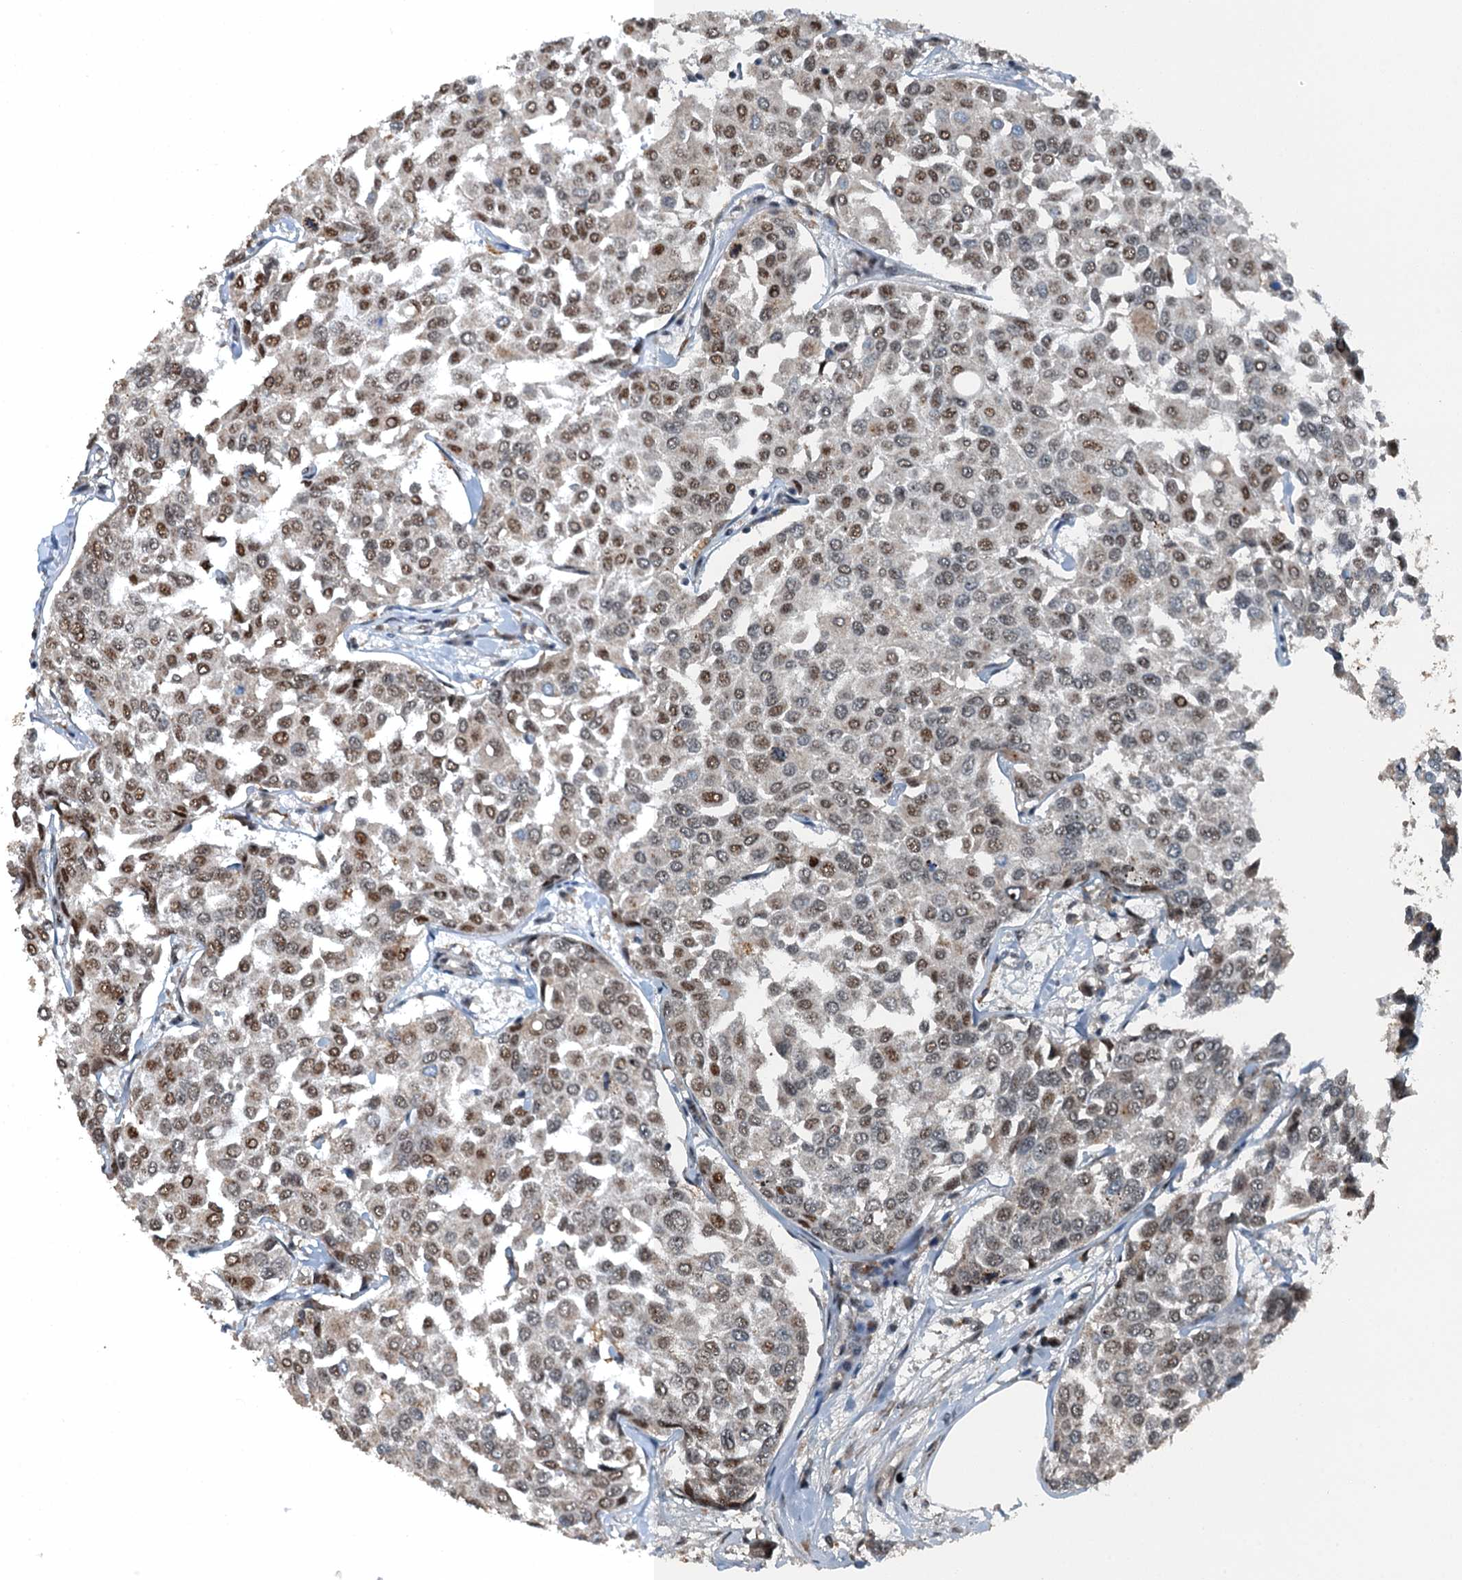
{"staining": {"intensity": "moderate", "quantity": ">75%", "location": "nuclear"}, "tissue": "breast cancer", "cell_type": "Tumor cells", "image_type": "cancer", "snomed": [{"axis": "morphology", "description": "Duct carcinoma"}, {"axis": "topography", "description": "Breast"}], "caption": "Invasive ductal carcinoma (breast) tissue demonstrates moderate nuclear staining in about >75% of tumor cells, visualized by immunohistochemistry. Immunohistochemistry (ihc) stains the protein of interest in brown and the nuclei are stained blue.", "gene": "BMERB1", "patient": {"sex": "female", "age": 55}}